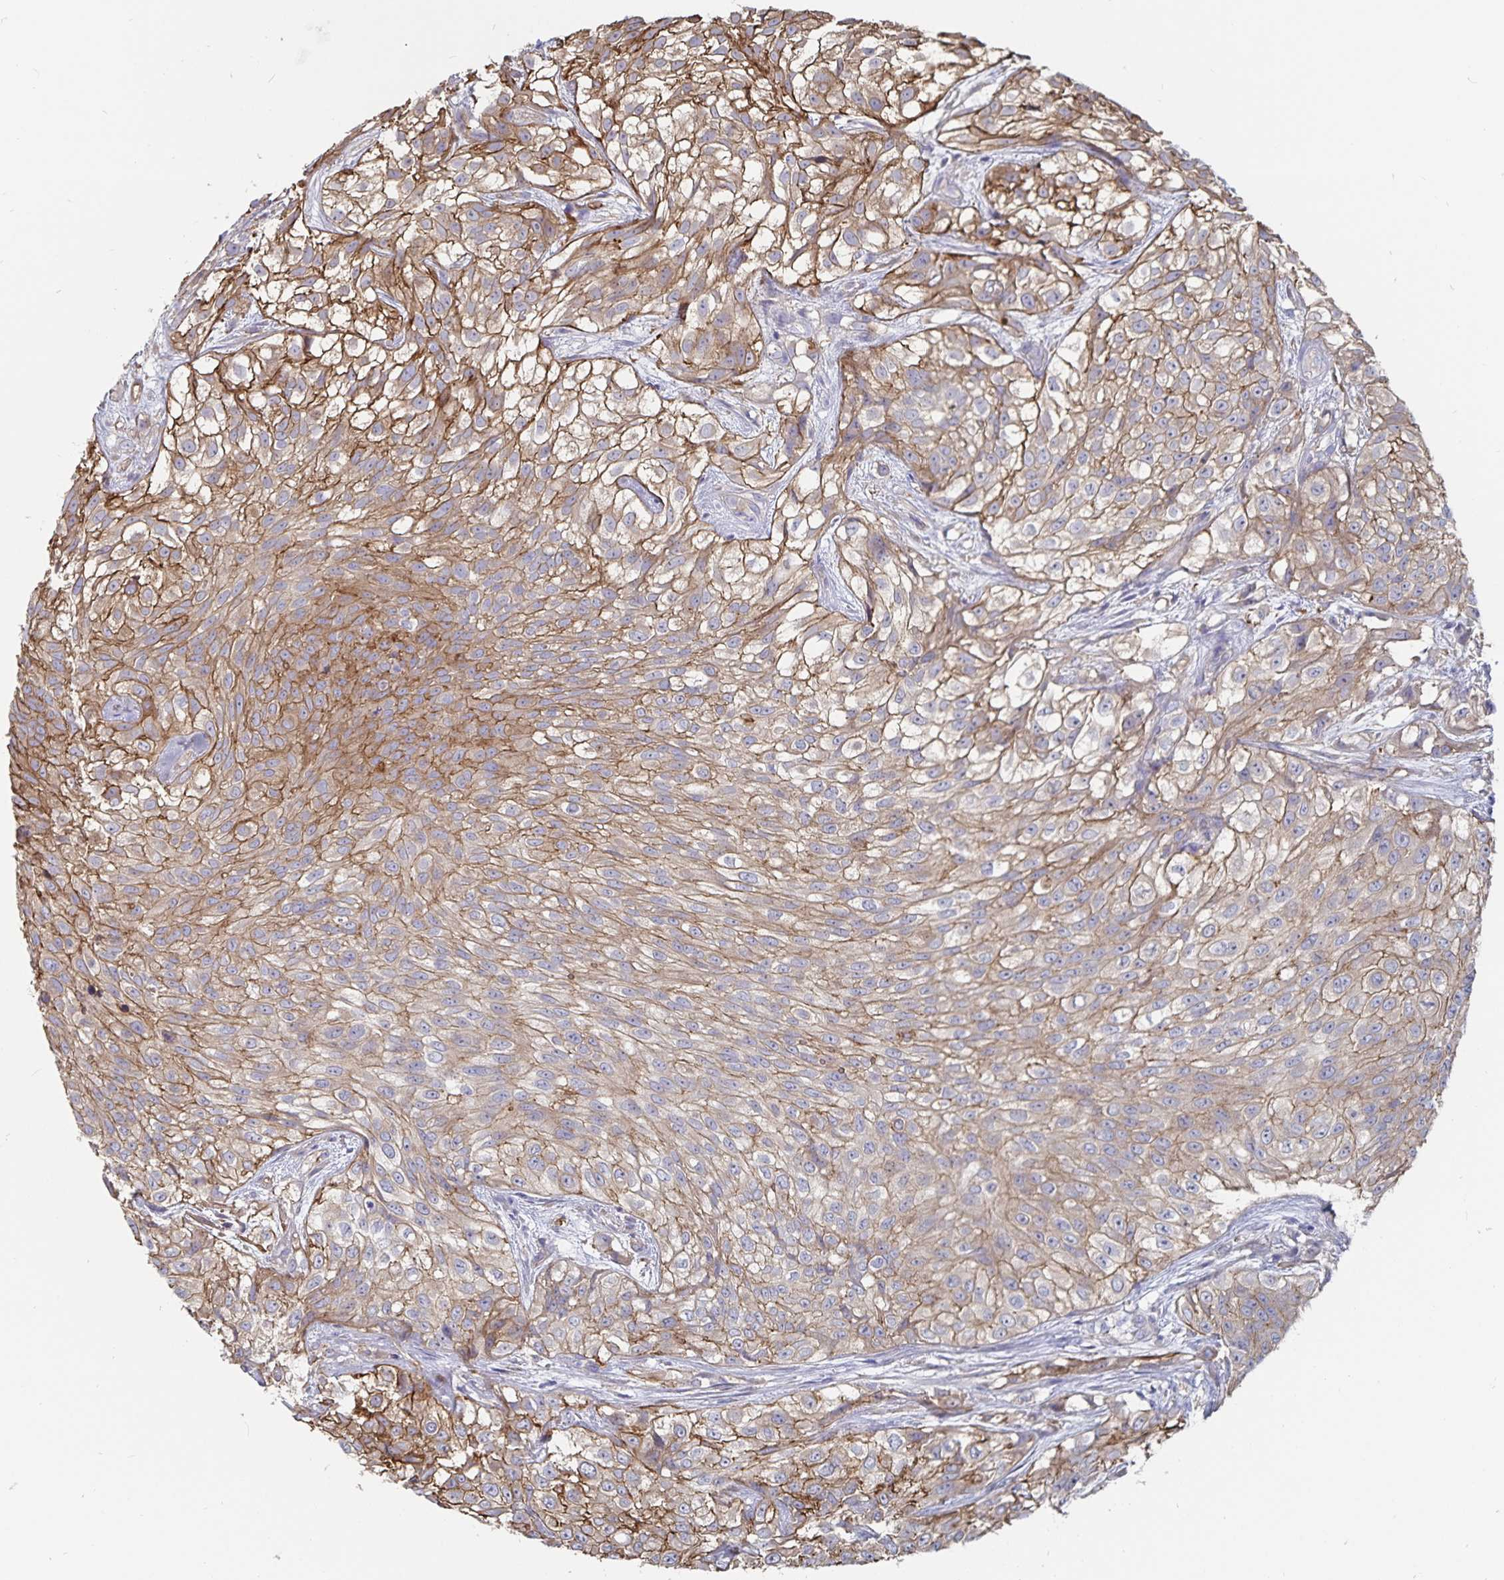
{"staining": {"intensity": "moderate", "quantity": ">75%", "location": "cytoplasmic/membranous"}, "tissue": "urothelial cancer", "cell_type": "Tumor cells", "image_type": "cancer", "snomed": [{"axis": "morphology", "description": "Urothelial carcinoma, High grade"}, {"axis": "topography", "description": "Urinary bladder"}], "caption": "This image exhibits IHC staining of human urothelial cancer, with medium moderate cytoplasmic/membranous staining in about >75% of tumor cells.", "gene": "SSTR1", "patient": {"sex": "male", "age": 56}}